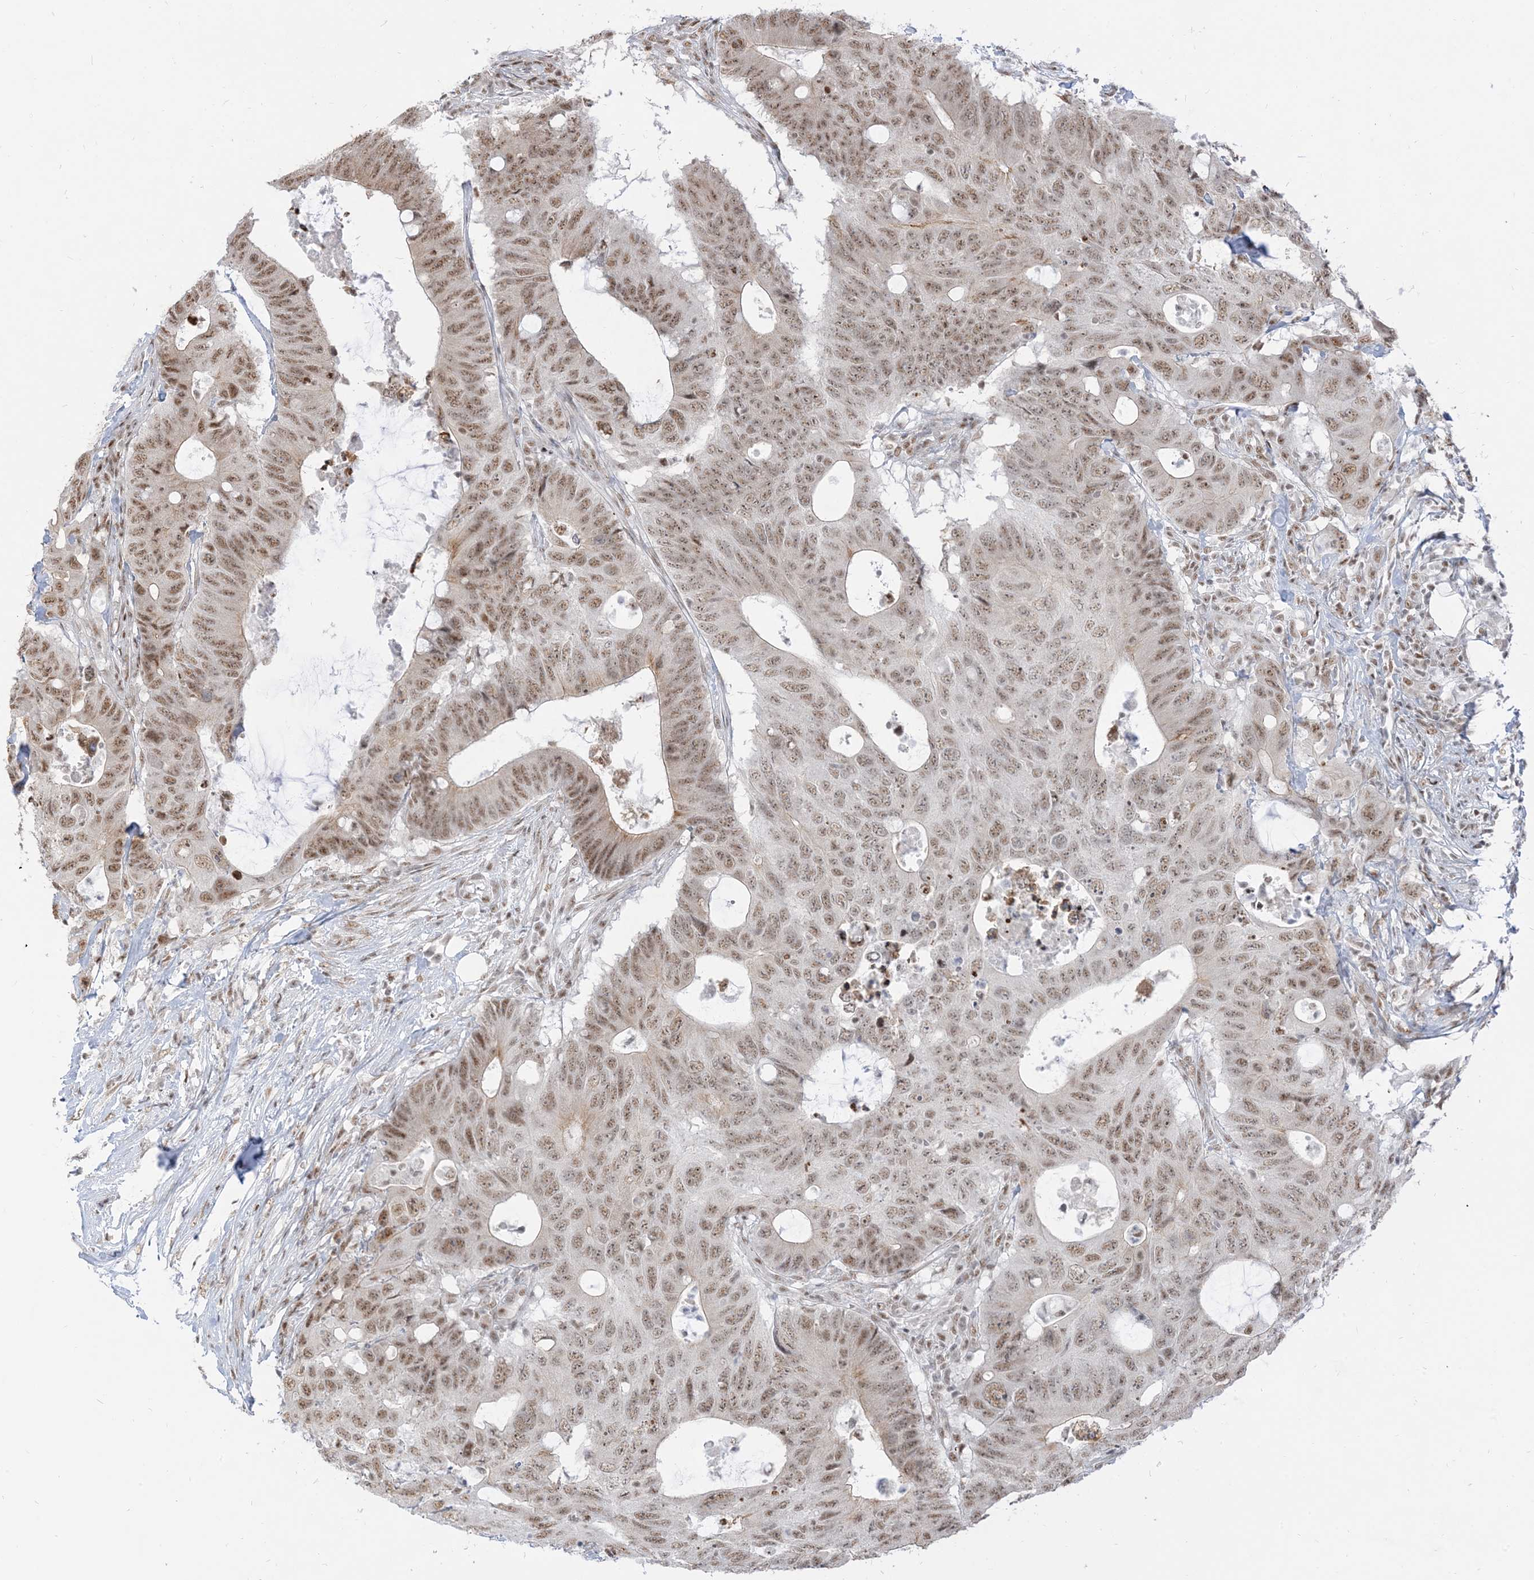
{"staining": {"intensity": "moderate", "quantity": ">75%", "location": "nuclear"}, "tissue": "colorectal cancer", "cell_type": "Tumor cells", "image_type": "cancer", "snomed": [{"axis": "morphology", "description": "Adenocarcinoma, NOS"}, {"axis": "topography", "description": "Colon"}], "caption": "Protein expression analysis of human colorectal cancer reveals moderate nuclear staining in about >75% of tumor cells.", "gene": "ARGLU1", "patient": {"sex": "male", "age": 71}}